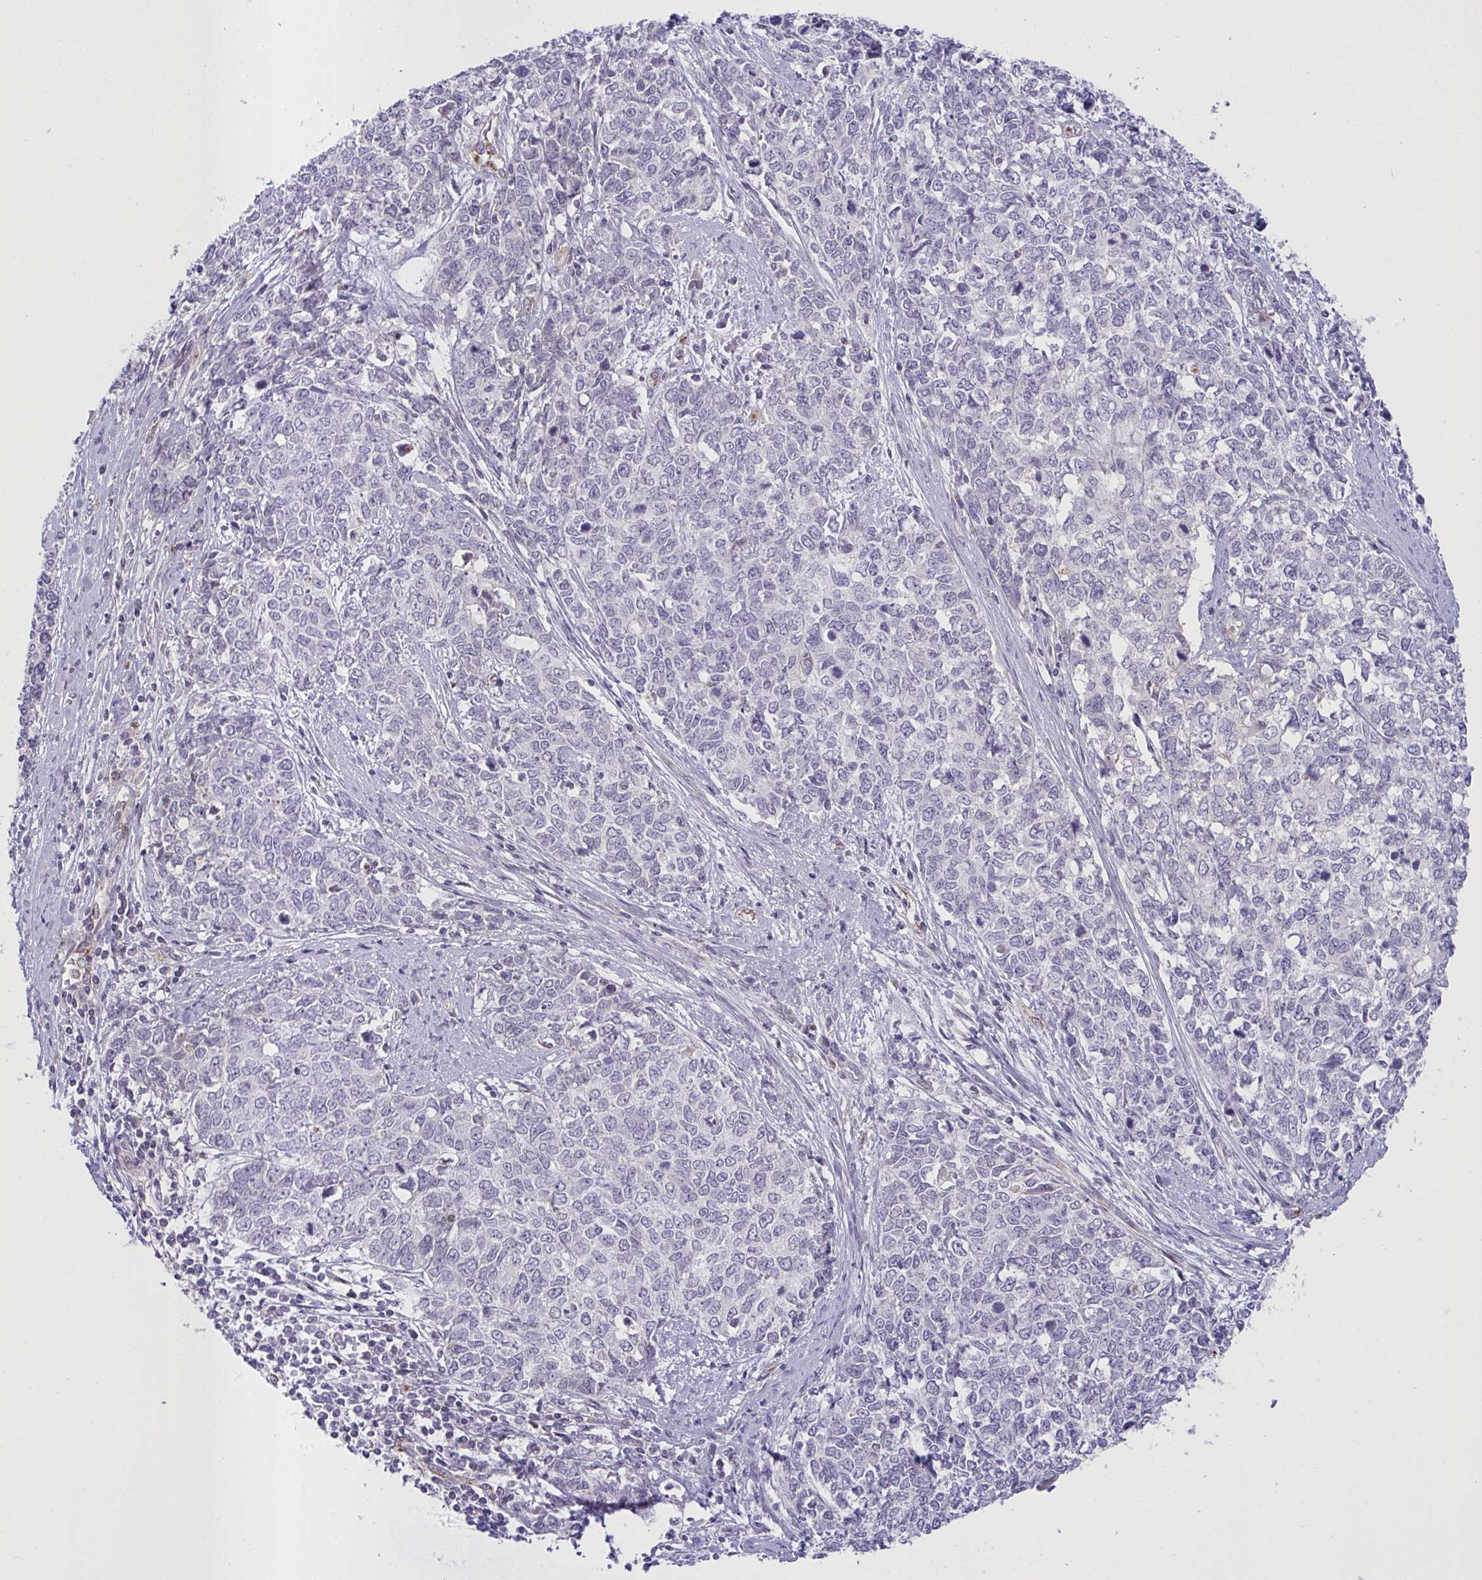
{"staining": {"intensity": "negative", "quantity": "none", "location": "none"}, "tissue": "cervical cancer", "cell_type": "Tumor cells", "image_type": "cancer", "snomed": [{"axis": "morphology", "description": "Adenocarcinoma, NOS"}, {"axis": "topography", "description": "Cervix"}], "caption": "This is a image of immunohistochemistry staining of cervical adenocarcinoma, which shows no staining in tumor cells.", "gene": "SEMA6B", "patient": {"sex": "female", "age": 63}}